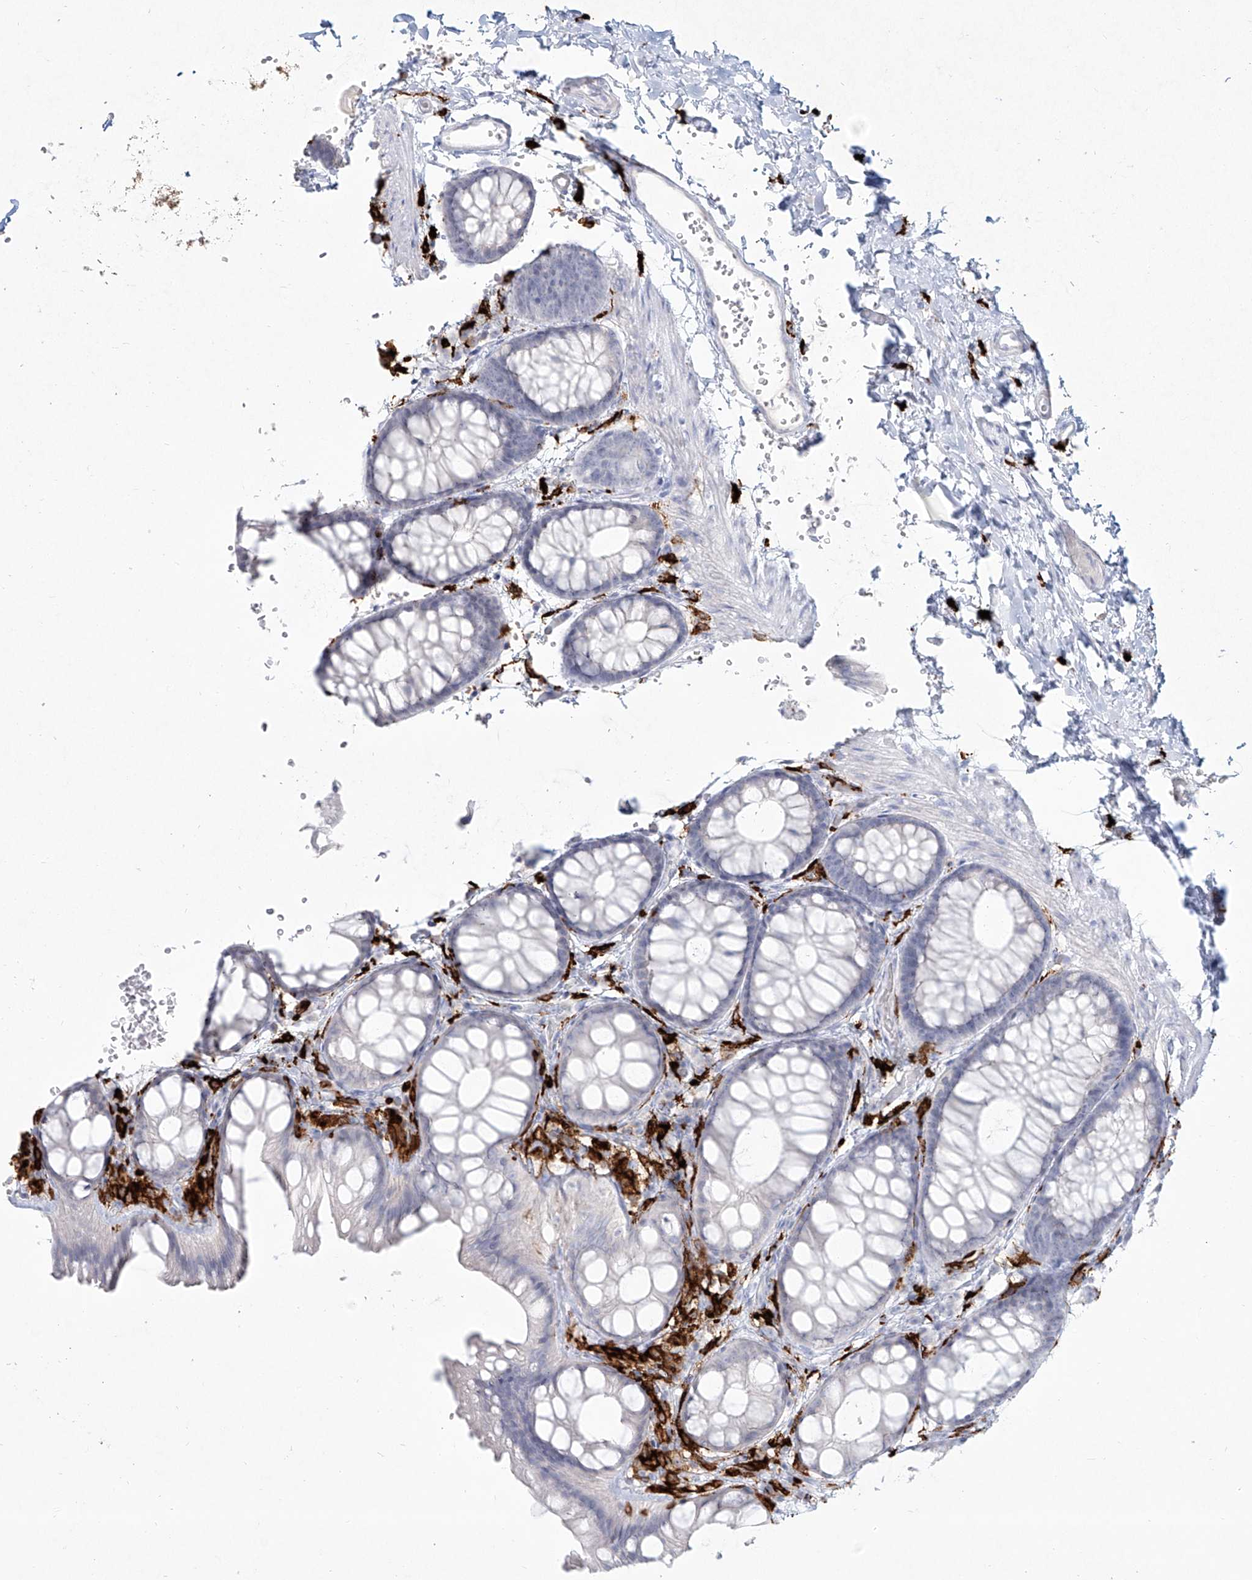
{"staining": {"intensity": "negative", "quantity": "none", "location": "none"}, "tissue": "colon", "cell_type": "Endothelial cells", "image_type": "normal", "snomed": [{"axis": "morphology", "description": "Normal tissue, NOS"}, {"axis": "topography", "description": "Colon"}], "caption": "Immunohistochemical staining of normal colon reveals no significant positivity in endothelial cells. The staining was performed using DAB (3,3'-diaminobenzidine) to visualize the protein expression in brown, while the nuclei were stained in blue with hematoxylin (Magnification: 20x).", "gene": "CD209", "patient": {"sex": "male", "age": 47}}